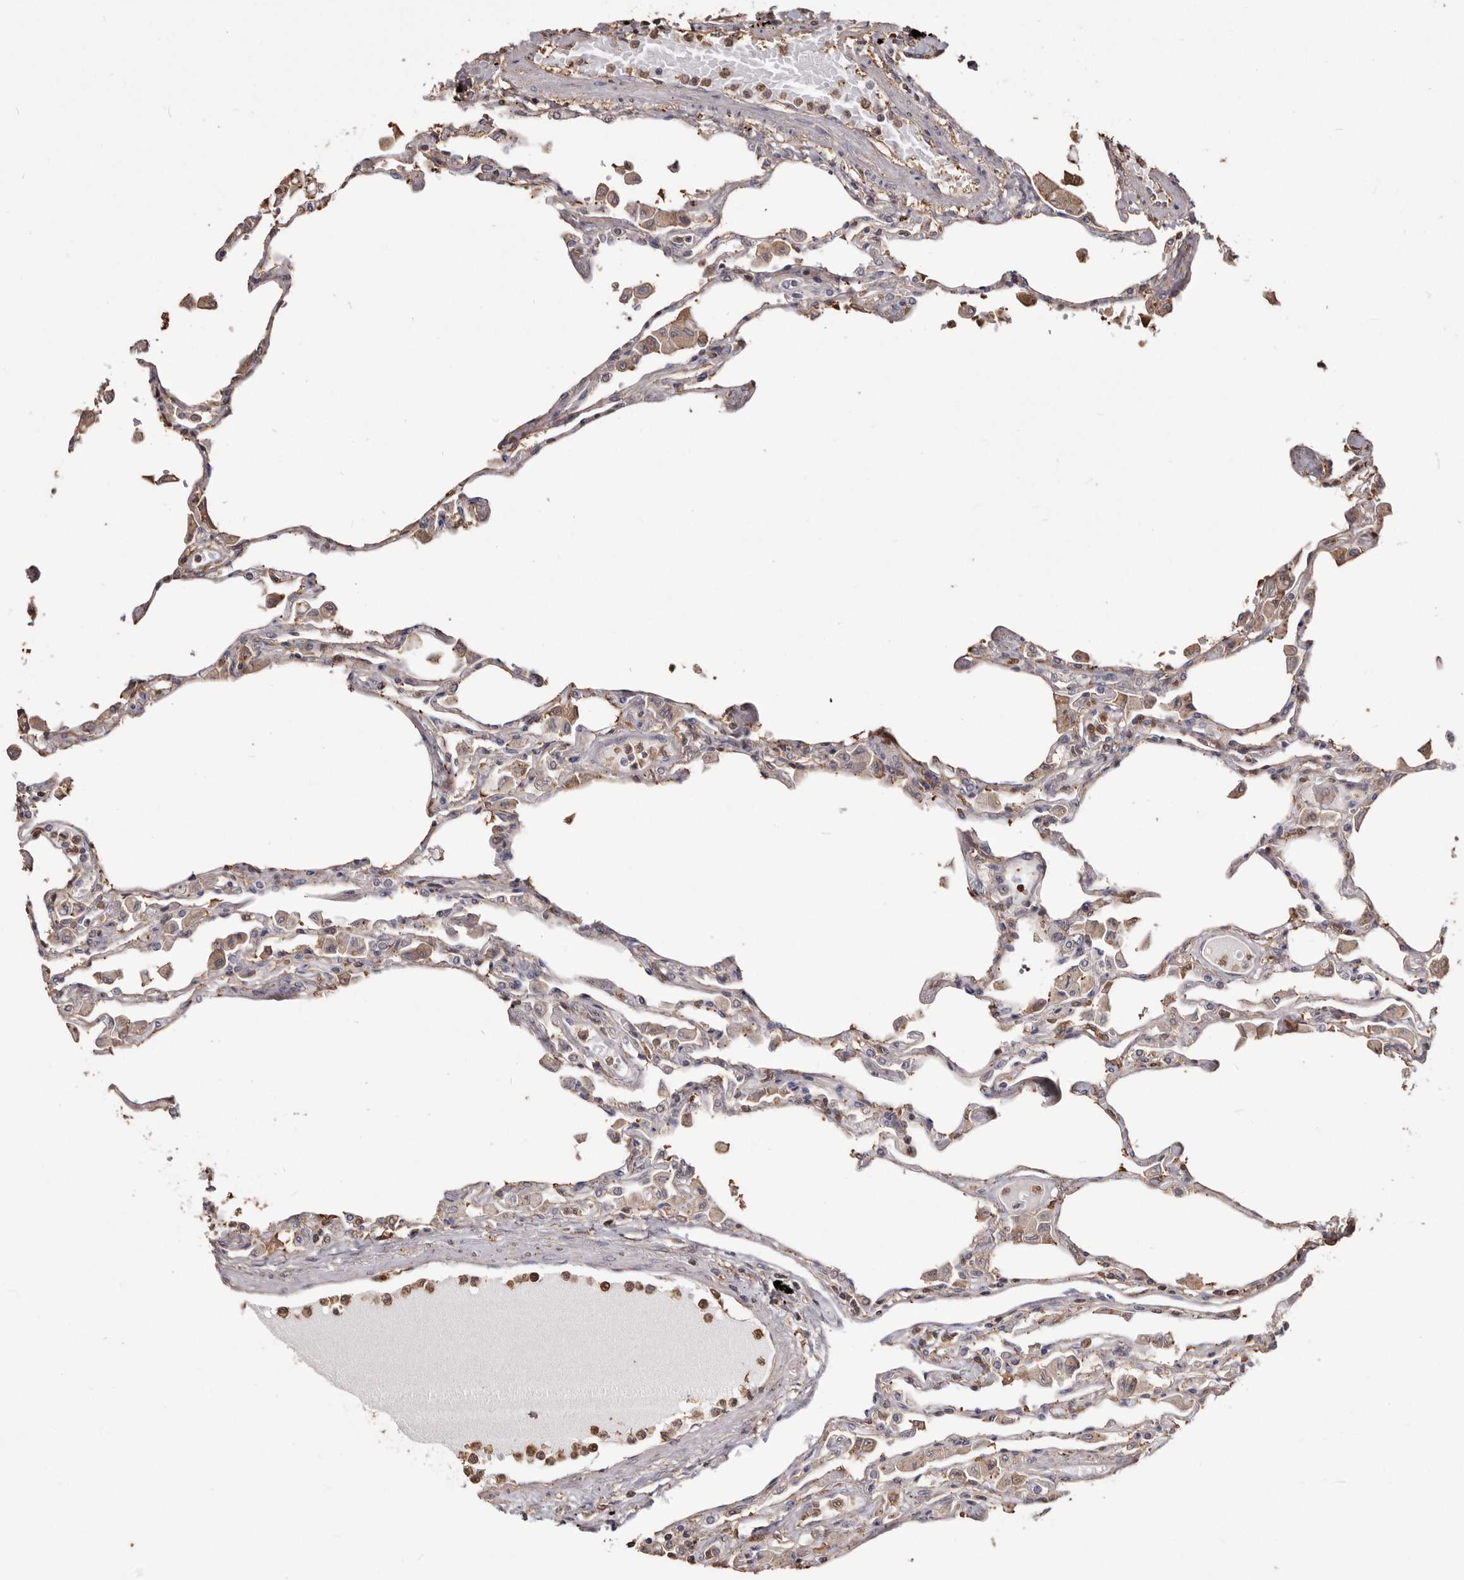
{"staining": {"intensity": "moderate", "quantity": "25%-75%", "location": "cytoplasmic/membranous"}, "tissue": "lung", "cell_type": "Alveolar cells", "image_type": "normal", "snomed": [{"axis": "morphology", "description": "Normal tissue, NOS"}, {"axis": "topography", "description": "Bronchus"}, {"axis": "topography", "description": "Lung"}], "caption": "Immunohistochemical staining of unremarkable human lung shows medium levels of moderate cytoplasmic/membranous positivity in about 25%-75% of alveolar cells. (brown staining indicates protein expression, while blue staining denotes nuclei).", "gene": "PKM", "patient": {"sex": "female", "age": 49}}